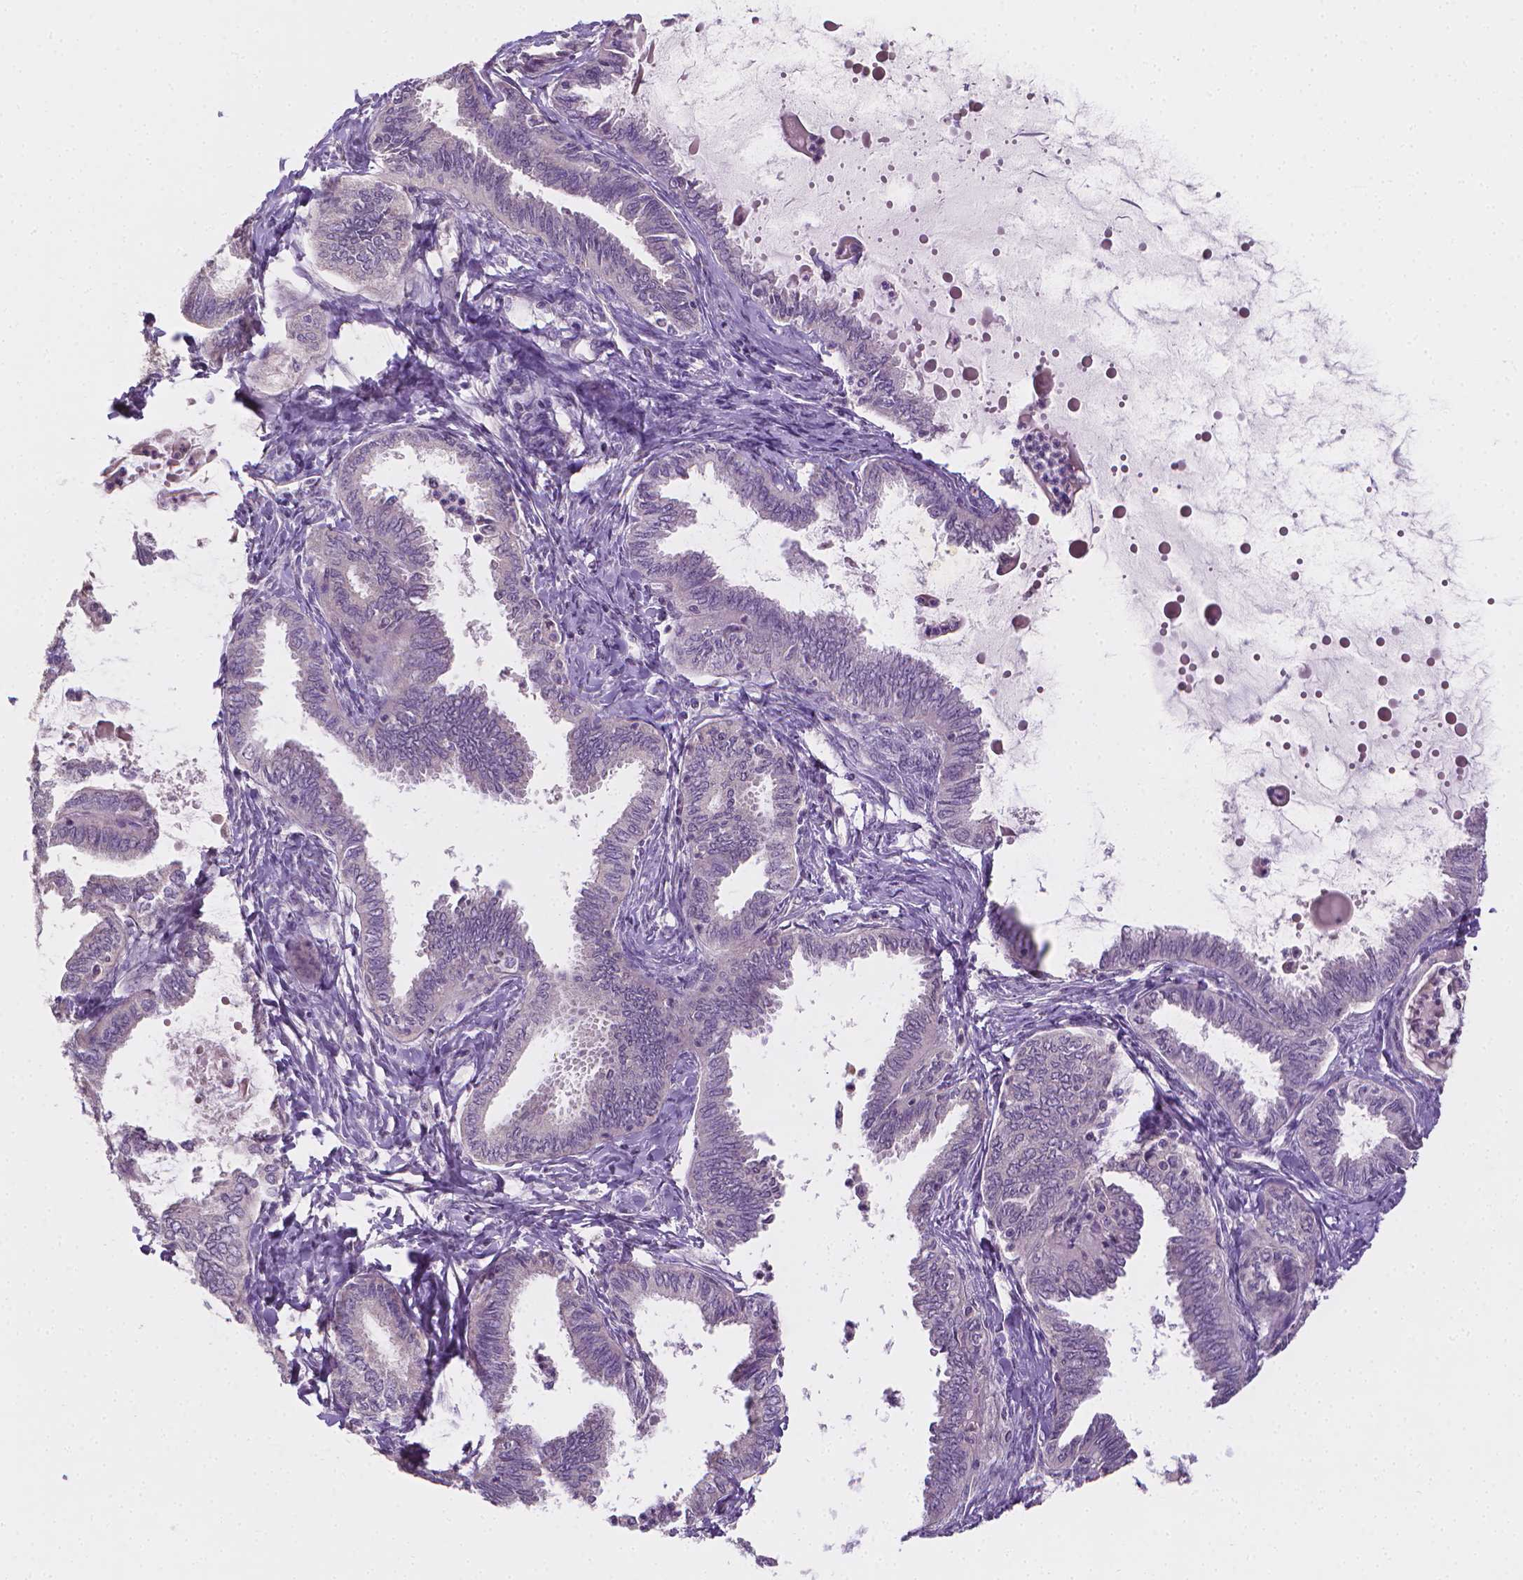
{"staining": {"intensity": "negative", "quantity": "none", "location": "none"}, "tissue": "ovarian cancer", "cell_type": "Tumor cells", "image_type": "cancer", "snomed": [{"axis": "morphology", "description": "Carcinoma, endometroid"}, {"axis": "topography", "description": "Ovary"}], "caption": "Immunohistochemistry (IHC) histopathology image of human ovarian endometroid carcinoma stained for a protein (brown), which displays no staining in tumor cells.", "gene": "FASN", "patient": {"sex": "female", "age": 70}}